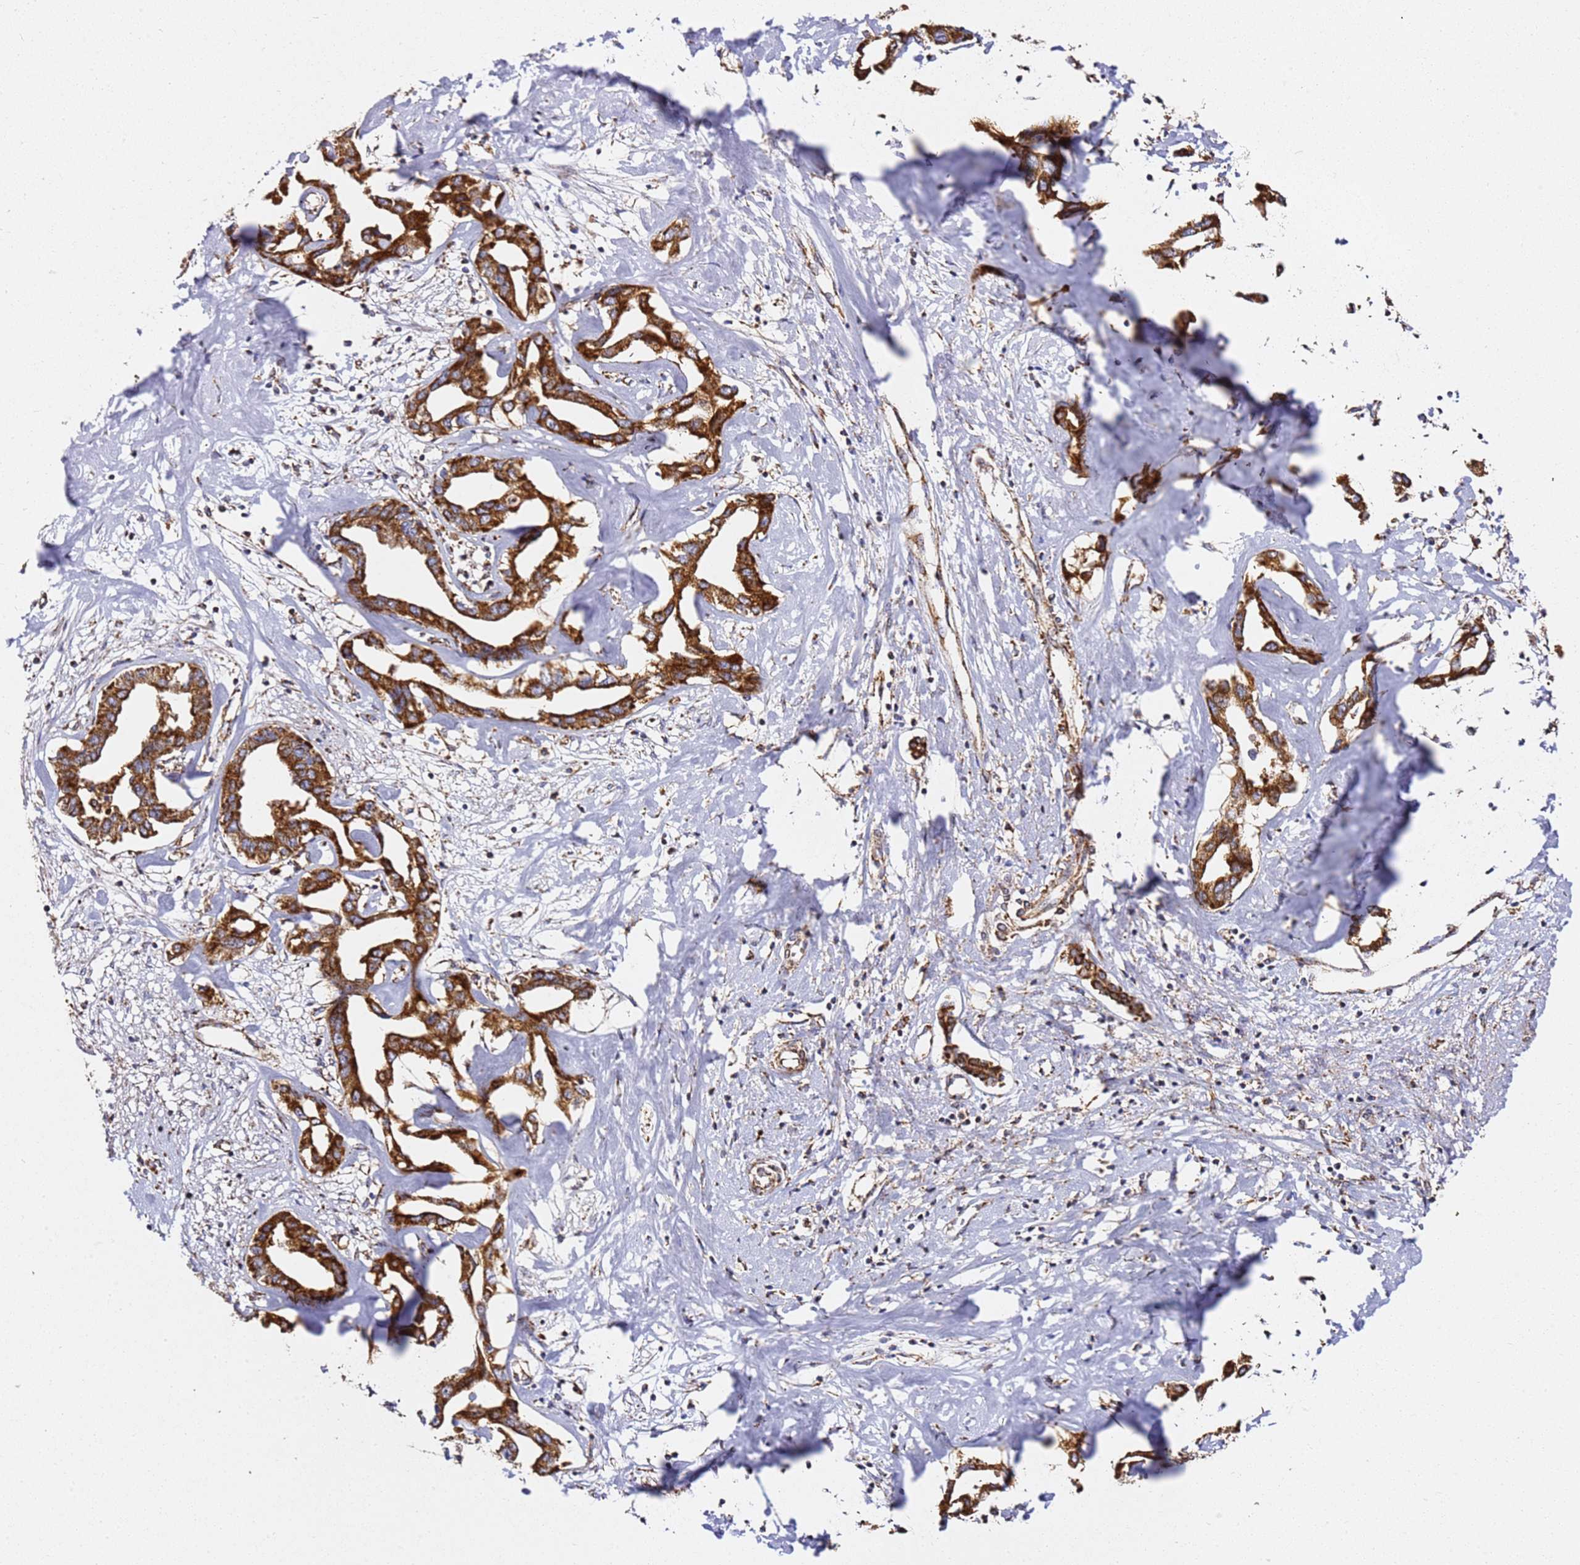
{"staining": {"intensity": "strong", "quantity": ">75%", "location": "cytoplasmic/membranous"}, "tissue": "liver cancer", "cell_type": "Tumor cells", "image_type": "cancer", "snomed": [{"axis": "morphology", "description": "Cholangiocarcinoma"}, {"axis": "topography", "description": "Liver"}], "caption": "A brown stain highlights strong cytoplasmic/membranous staining of a protein in human liver cancer tumor cells.", "gene": "NDUFA3", "patient": {"sex": "male", "age": 59}}